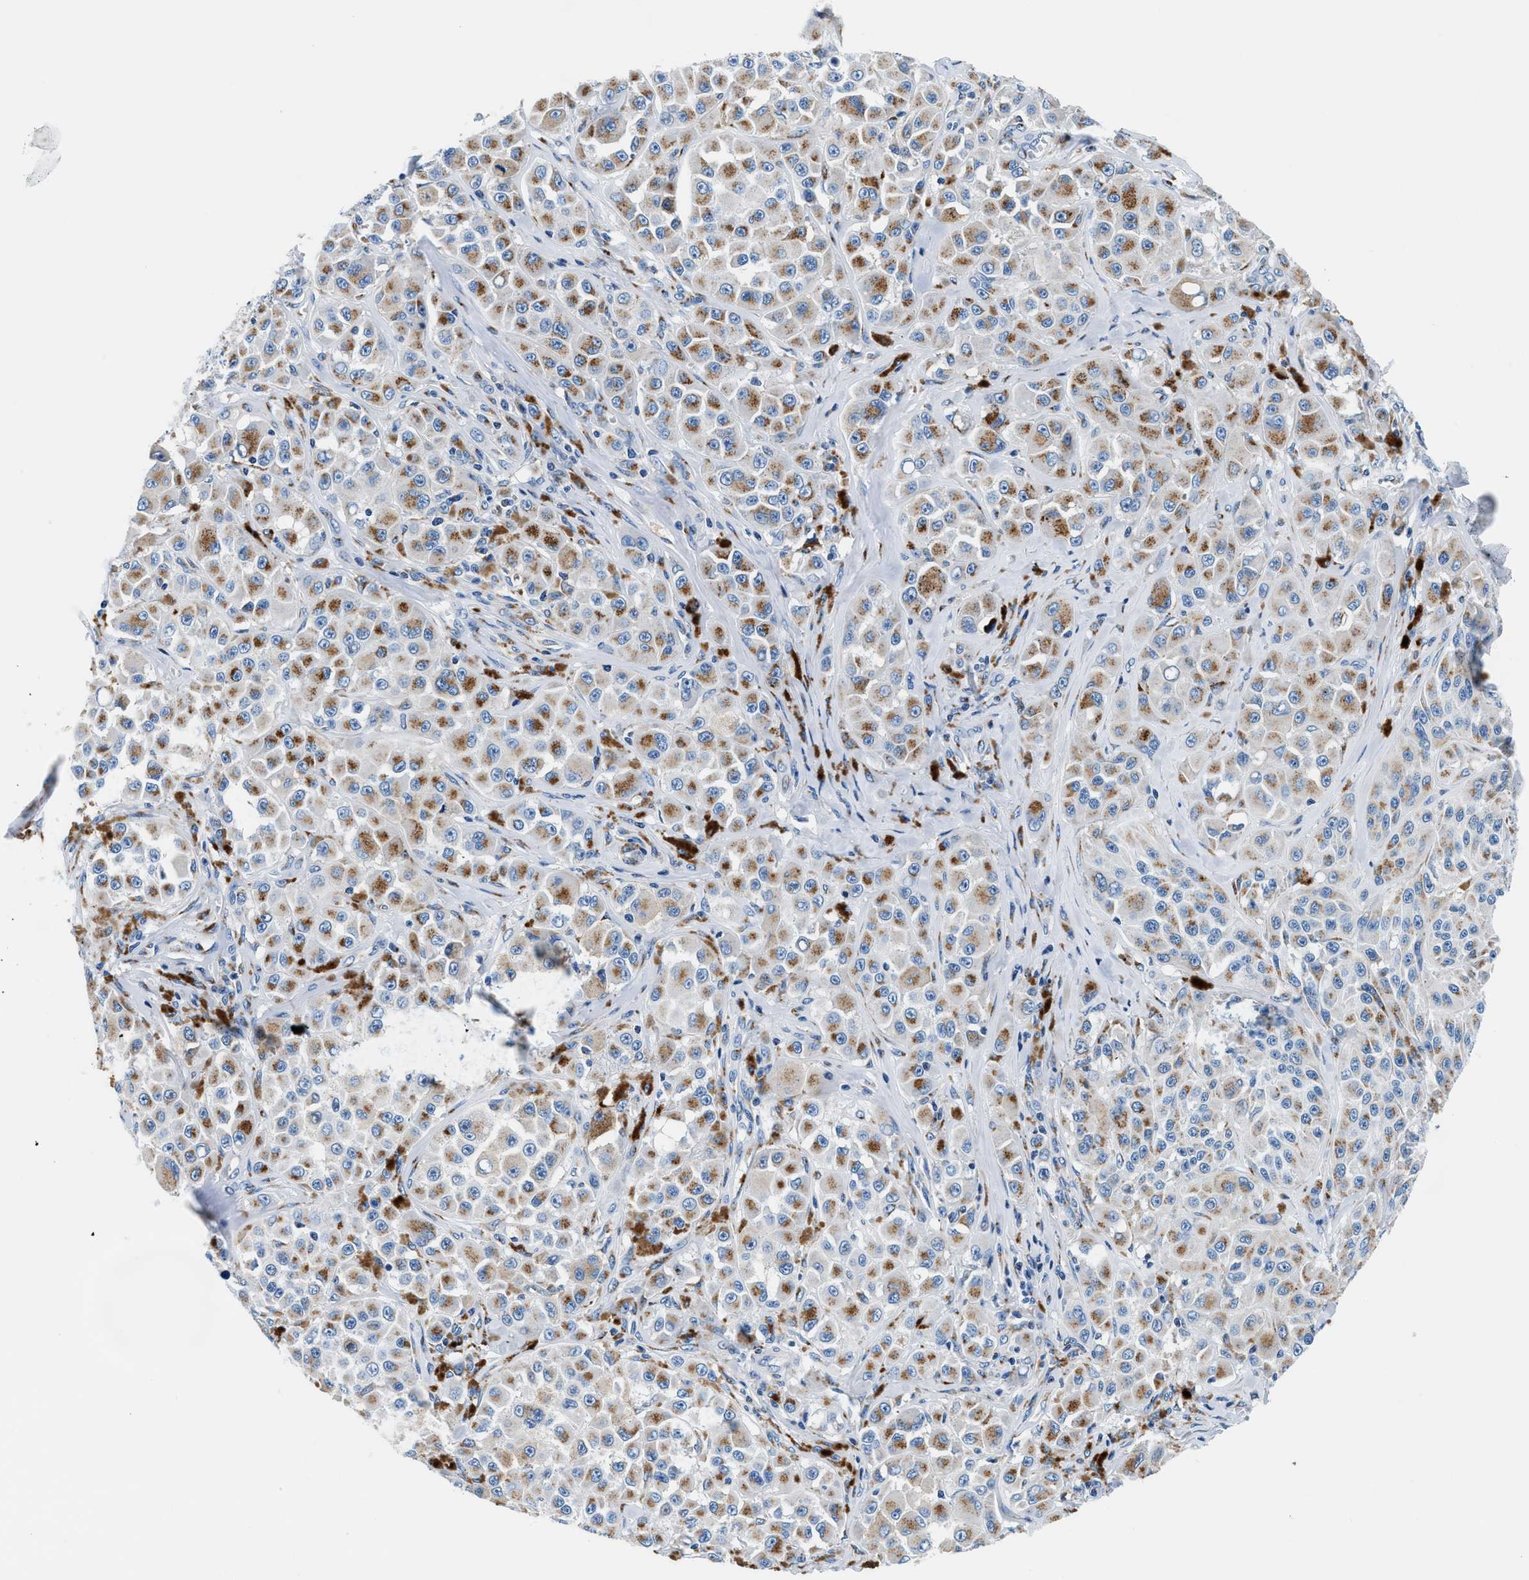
{"staining": {"intensity": "moderate", "quantity": ">75%", "location": "cytoplasmic/membranous"}, "tissue": "melanoma", "cell_type": "Tumor cells", "image_type": "cancer", "snomed": [{"axis": "morphology", "description": "Malignant melanoma, NOS"}, {"axis": "topography", "description": "Skin"}], "caption": "Malignant melanoma stained with a brown dye reveals moderate cytoplasmic/membranous positive staining in about >75% of tumor cells.", "gene": "VPS53", "patient": {"sex": "male", "age": 84}}